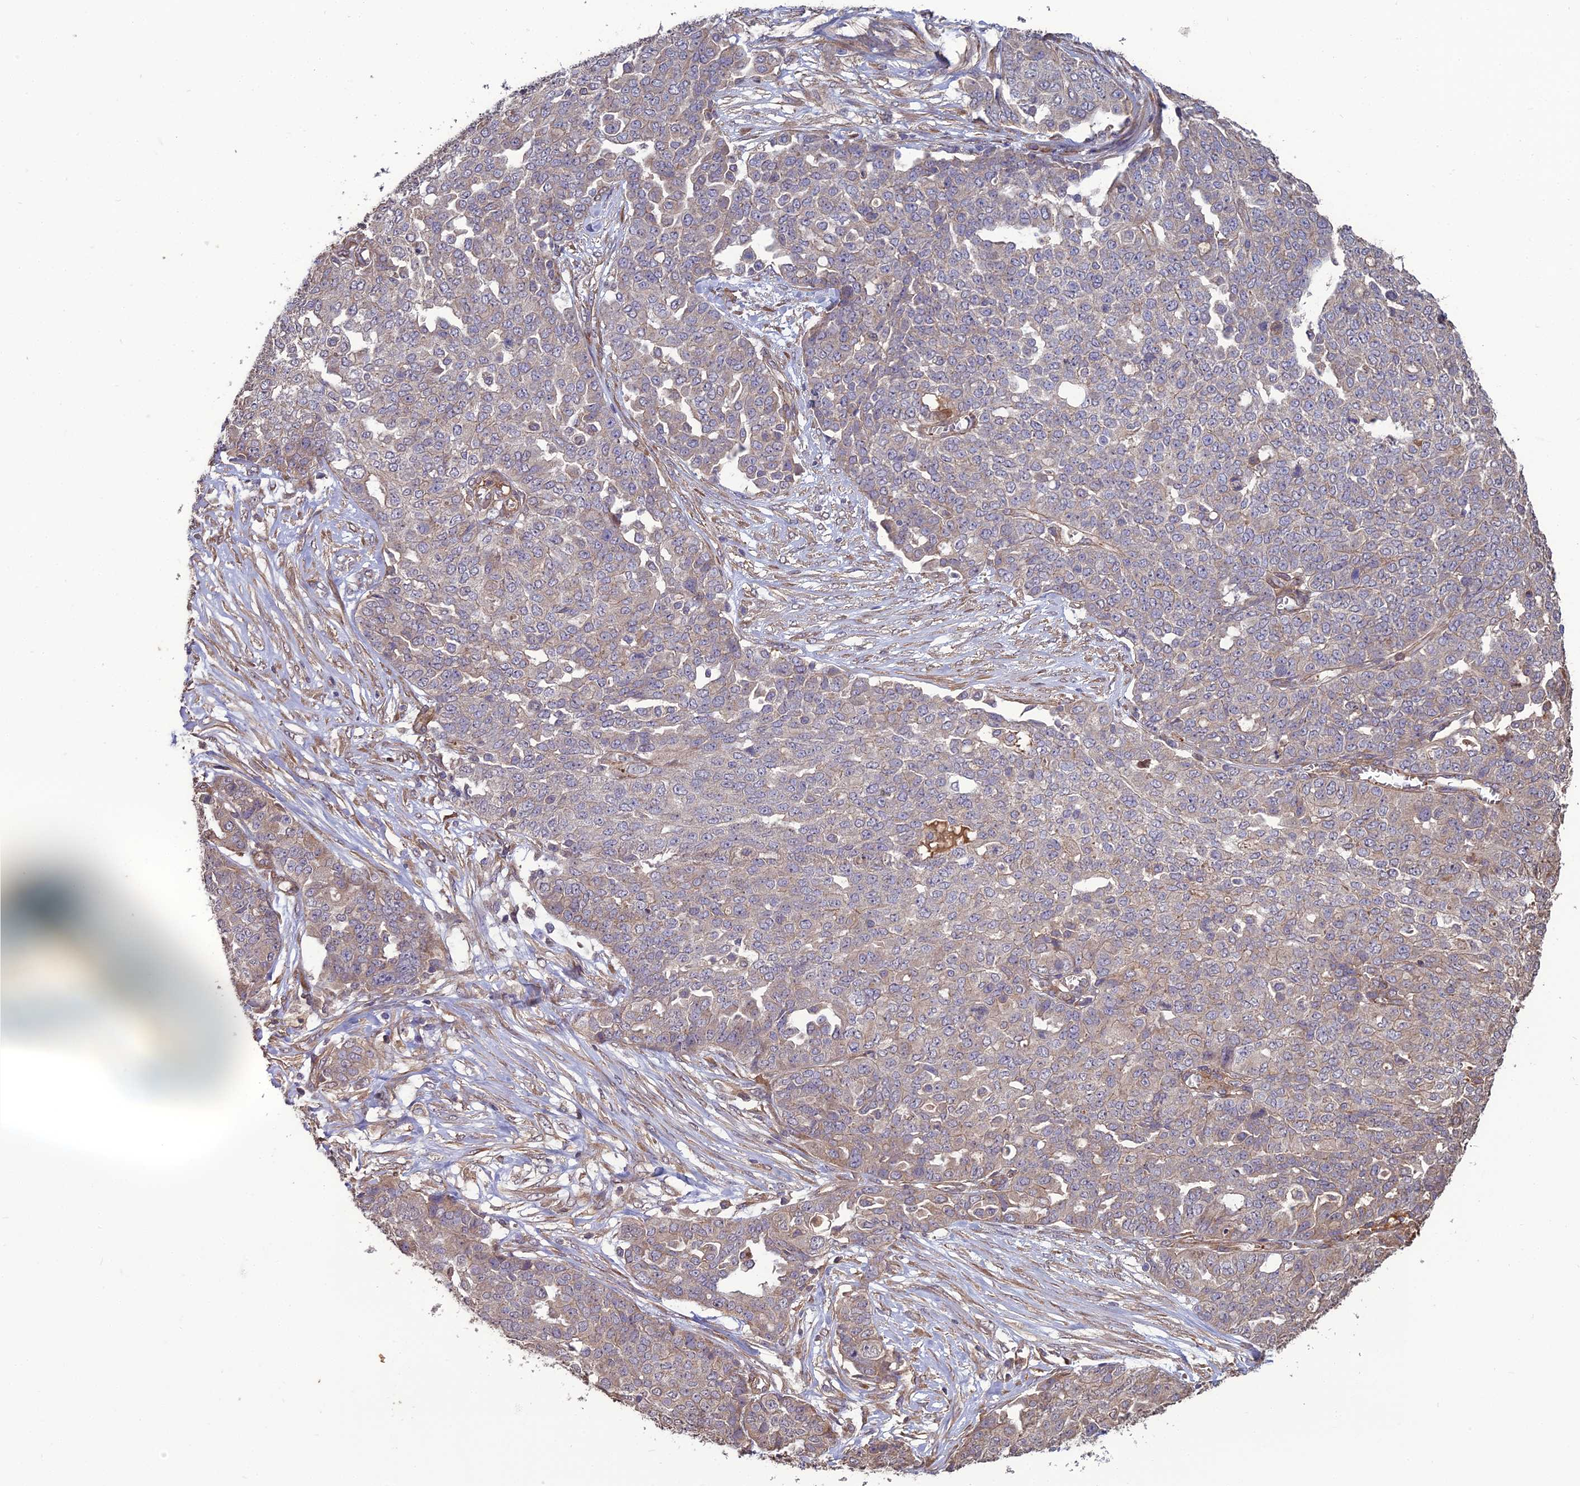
{"staining": {"intensity": "weak", "quantity": "<25%", "location": "cytoplasmic/membranous"}, "tissue": "ovarian cancer", "cell_type": "Tumor cells", "image_type": "cancer", "snomed": [{"axis": "morphology", "description": "Cystadenocarcinoma, serous, NOS"}, {"axis": "topography", "description": "Soft tissue"}, {"axis": "topography", "description": "Ovary"}], "caption": "This is an immunohistochemistry (IHC) micrograph of serous cystadenocarcinoma (ovarian). There is no expression in tumor cells.", "gene": "ATP6V0A2", "patient": {"sex": "female", "age": 57}}